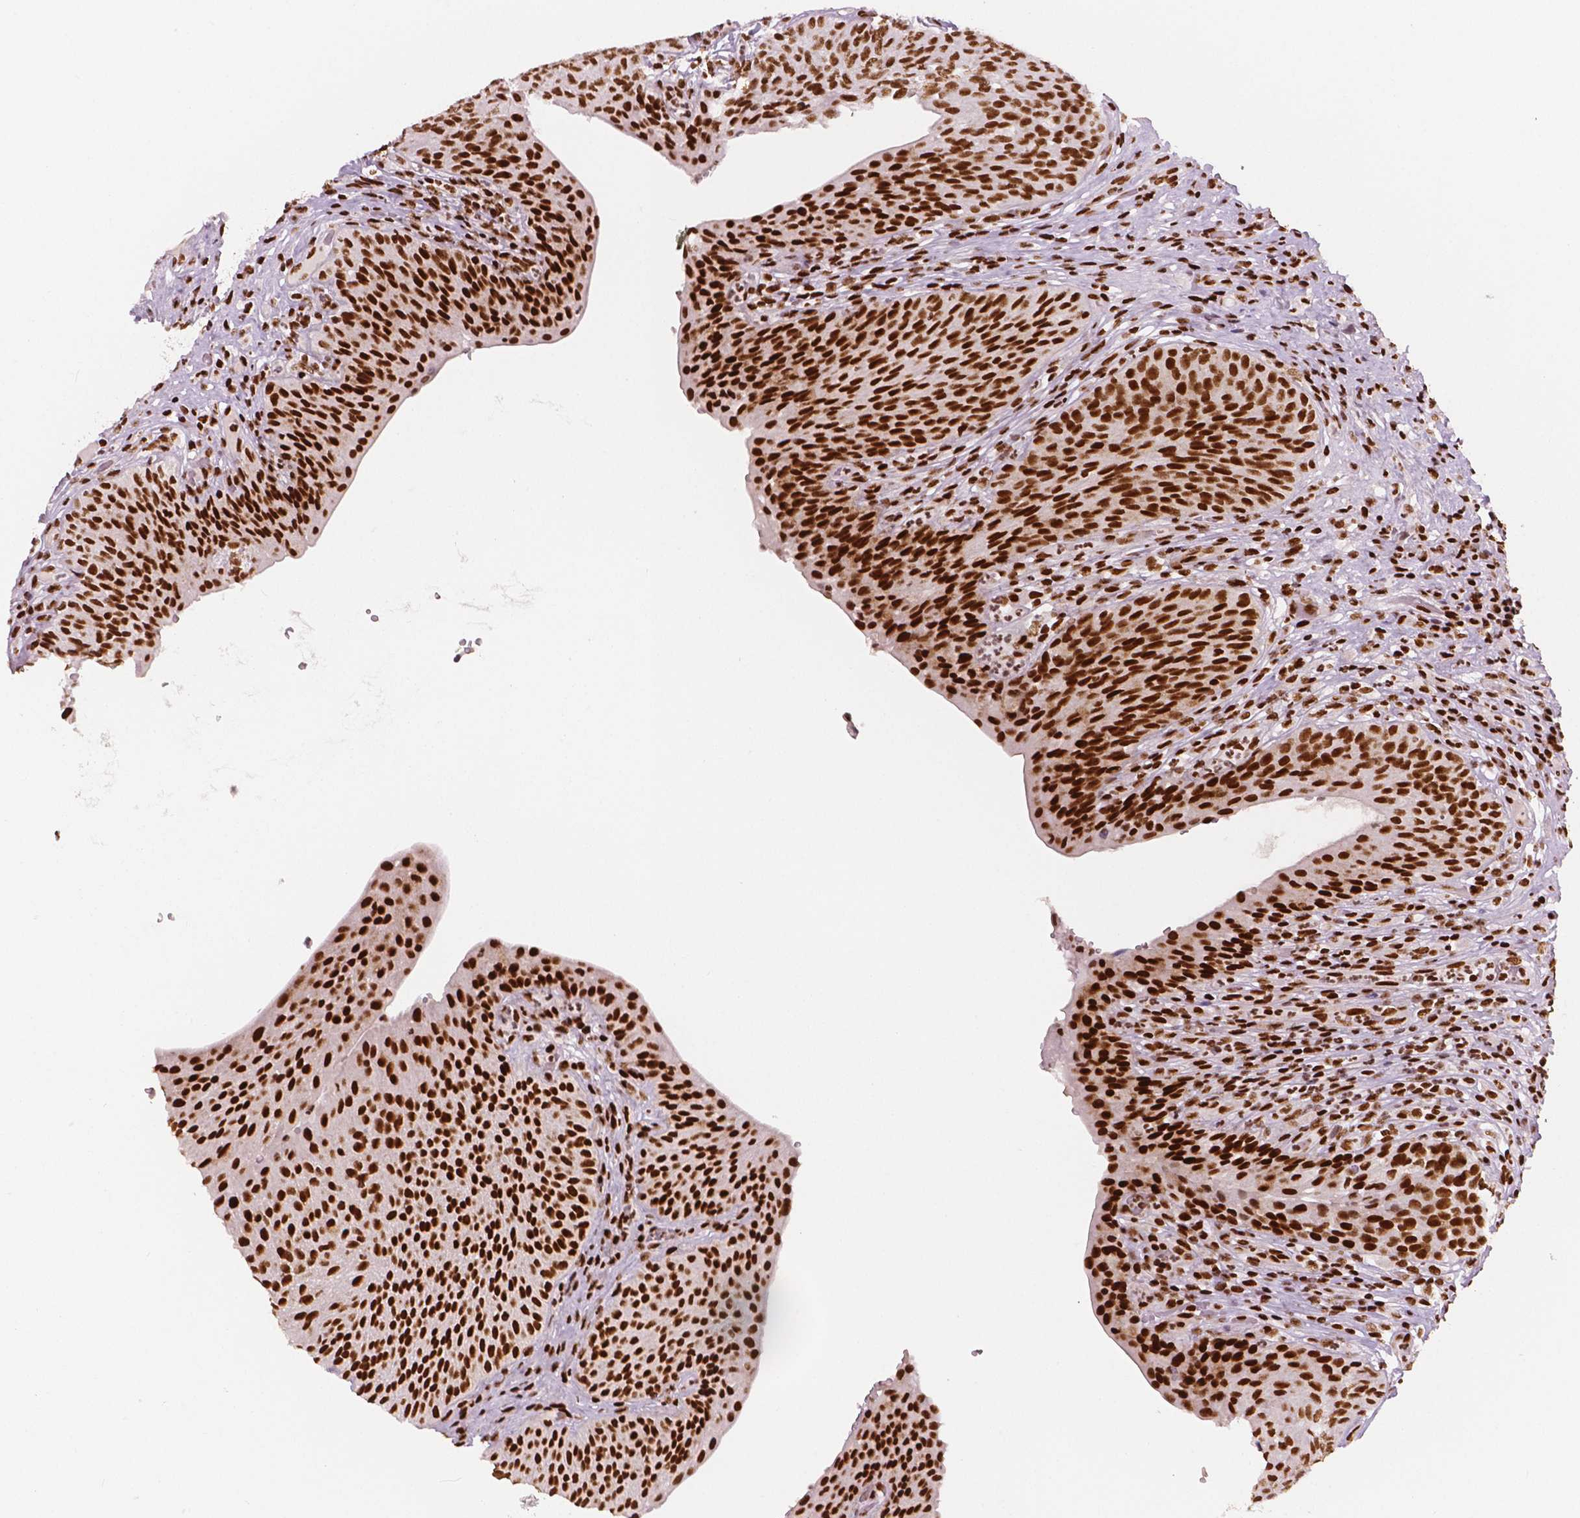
{"staining": {"intensity": "strong", "quantity": ">75%", "location": "nuclear"}, "tissue": "urinary bladder", "cell_type": "Urothelial cells", "image_type": "normal", "snomed": [{"axis": "morphology", "description": "Normal tissue, NOS"}, {"axis": "topography", "description": "Urinary bladder"}, {"axis": "topography", "description": "Peripheral nerve tissue"}], "caption": "Protein expression analysis of normal human urinary bladder reveals strong nuclear positivity in about >75% of urothelial cells. The staining was performed using DAB (3,3'-diaminobenzidine), with brown indicating positive protein expression. Nuclei are stained blue with hematoxylin.", "gene": "BRD4", "patient": {"sex": "male", "age": 66}}